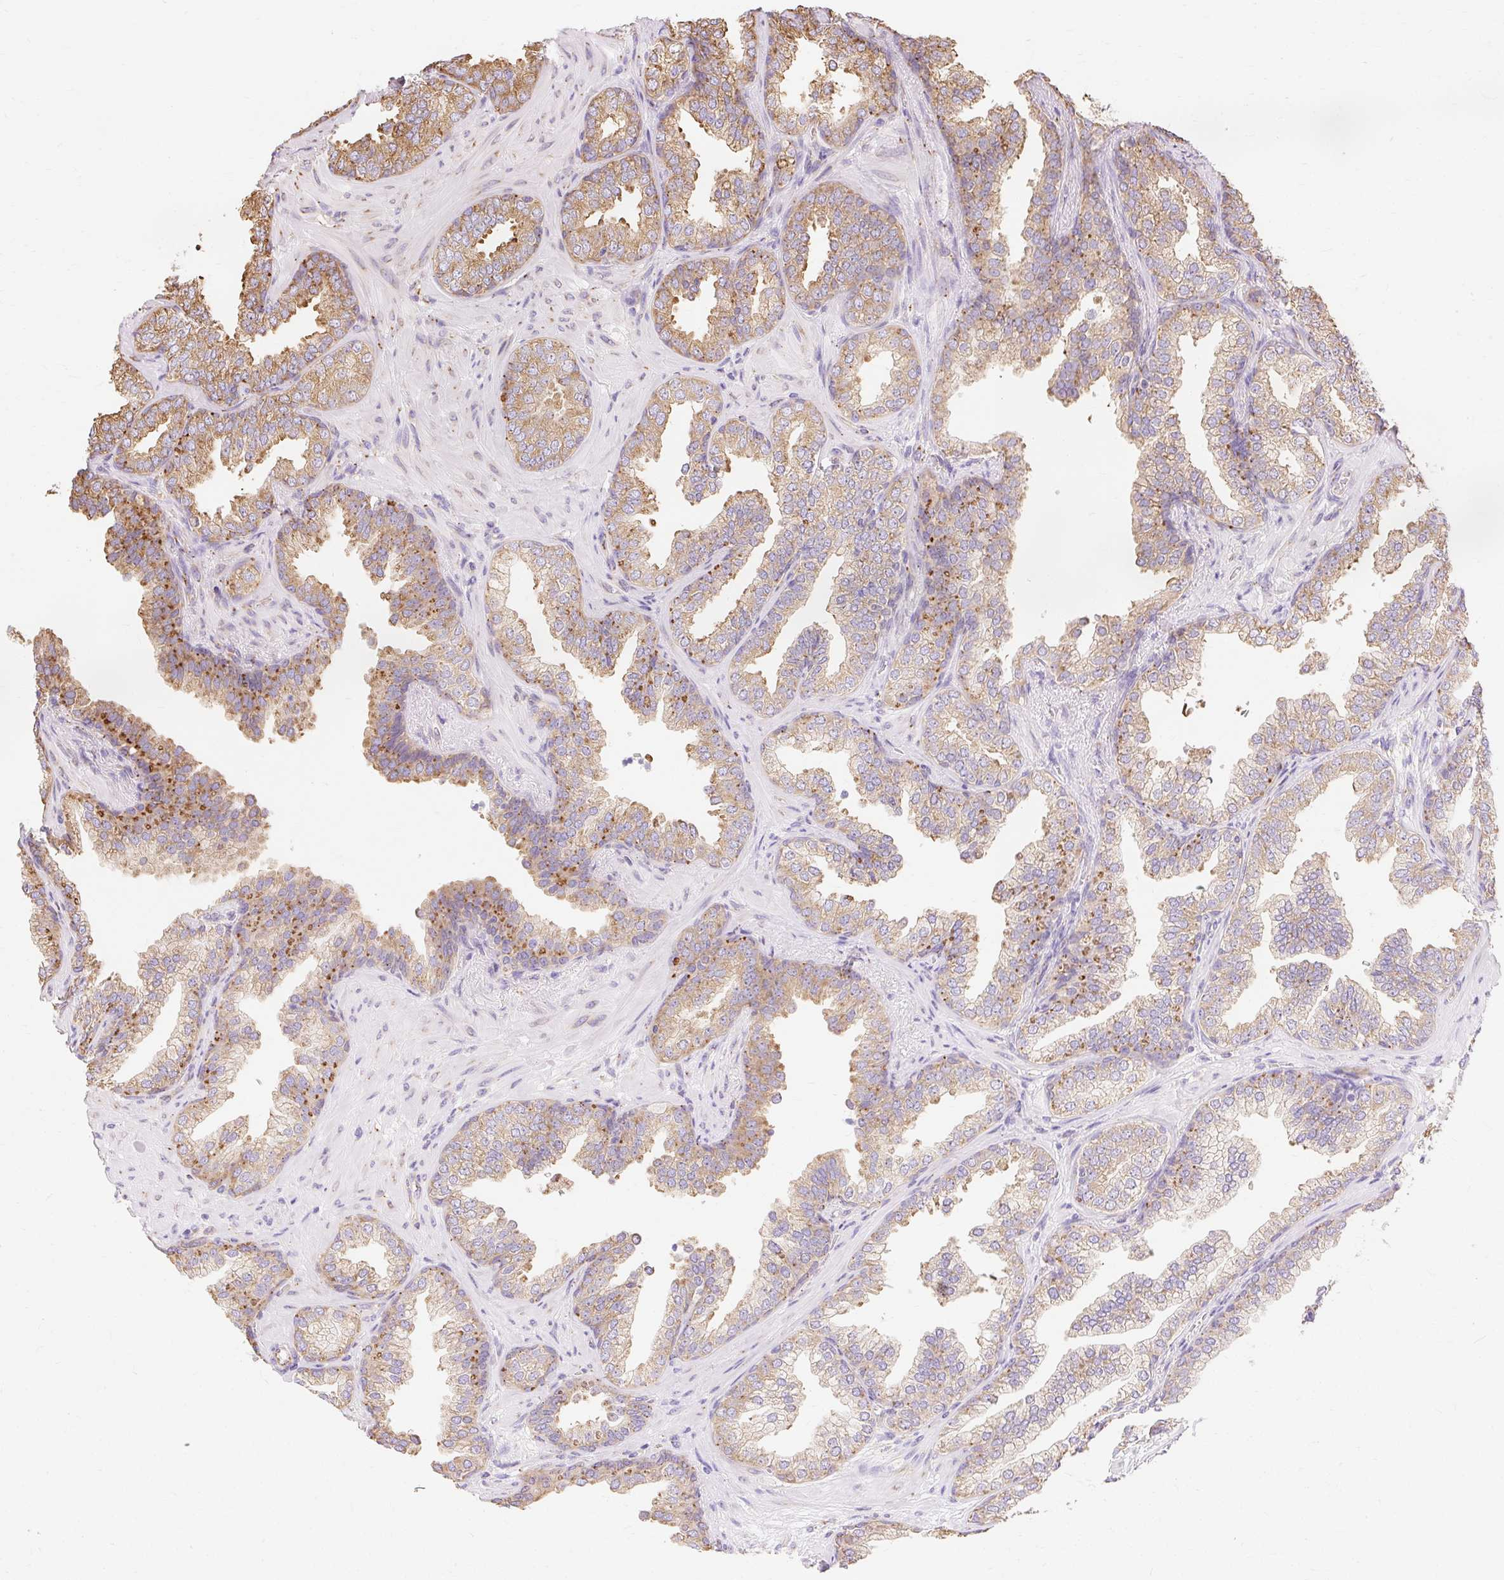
{"staining": {"intensity": "moderate", "quantity": ">75%", "location": "cytoplasmic/membranous"}, "tissue": "prostate cancer", "cell_type": "Tumor cells", "image_type": "cancer", "snomed": [{"axis": "morphology", "description": "Adenocarcinoma, High grade"}, {"axis": "topography", "description": "Prostate"}], "caption": "DAB (3,3'-diaminobenzidine) immunohistochemical staining of high-grade adenocarcinoma (prostate) exhibits moderate cytoplasmic/membranous protein positivity in about >75% of tumor cells.", "gene": "RPS17", "patient": {"sex": "male", "age": 58}}